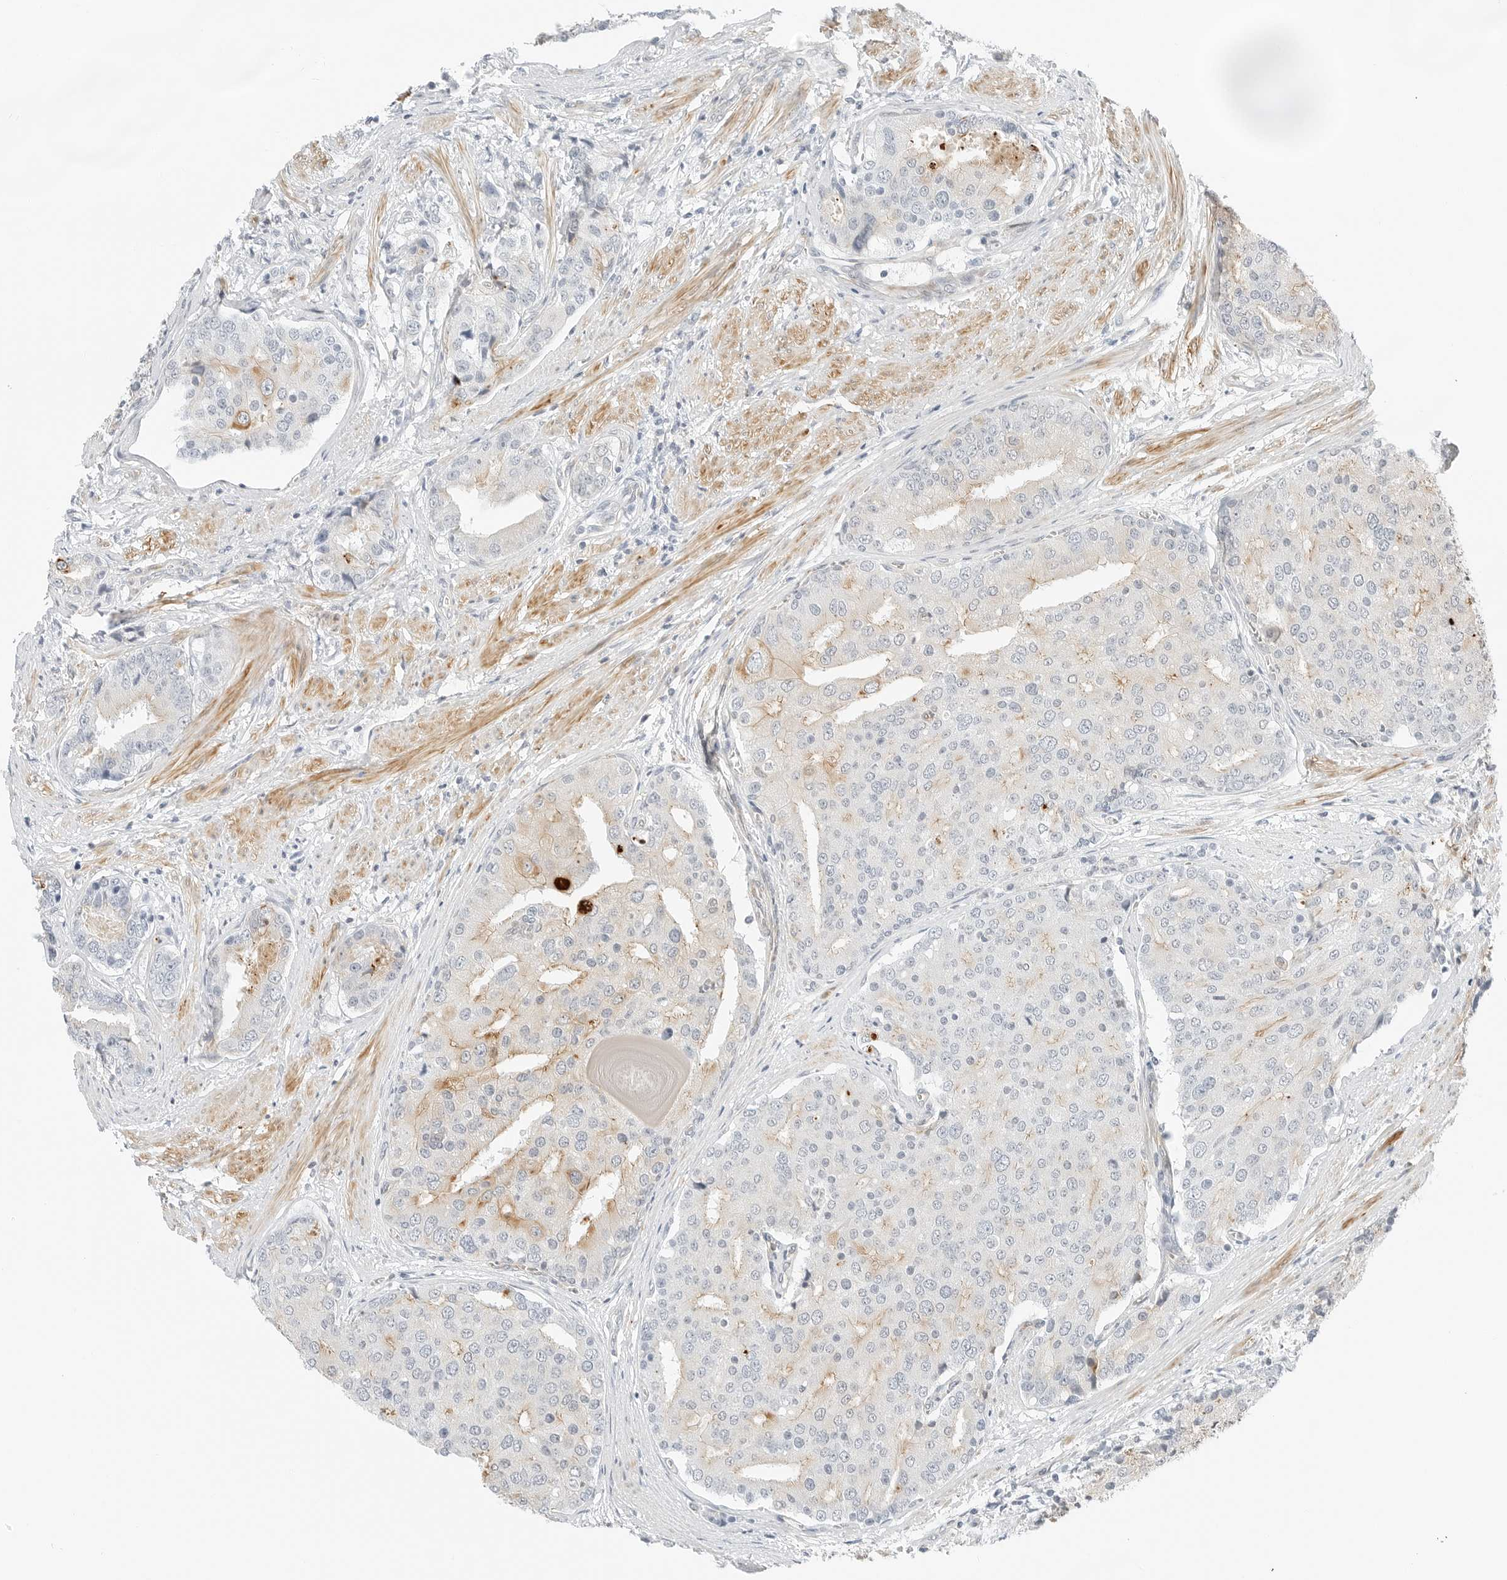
{"staining": {"intensity": "weak", "quantity": "<25%", "location": "cytoplasmic/membranous"}, "tissue": "prostate cancer", "cell_type": "Tumor cells", "image_type": "cancer", "snomed": [{"axis": "morphology", "description": "Adenocarcinoma, High grade"}, {"axis": "topography", "description": "Prostate"}], "caption": "Protein analysis of prostate cancer exhibits no significant expression in tumor cells.", "gene": "IQCC", "patient": {"sex": "male", "age": 50}}